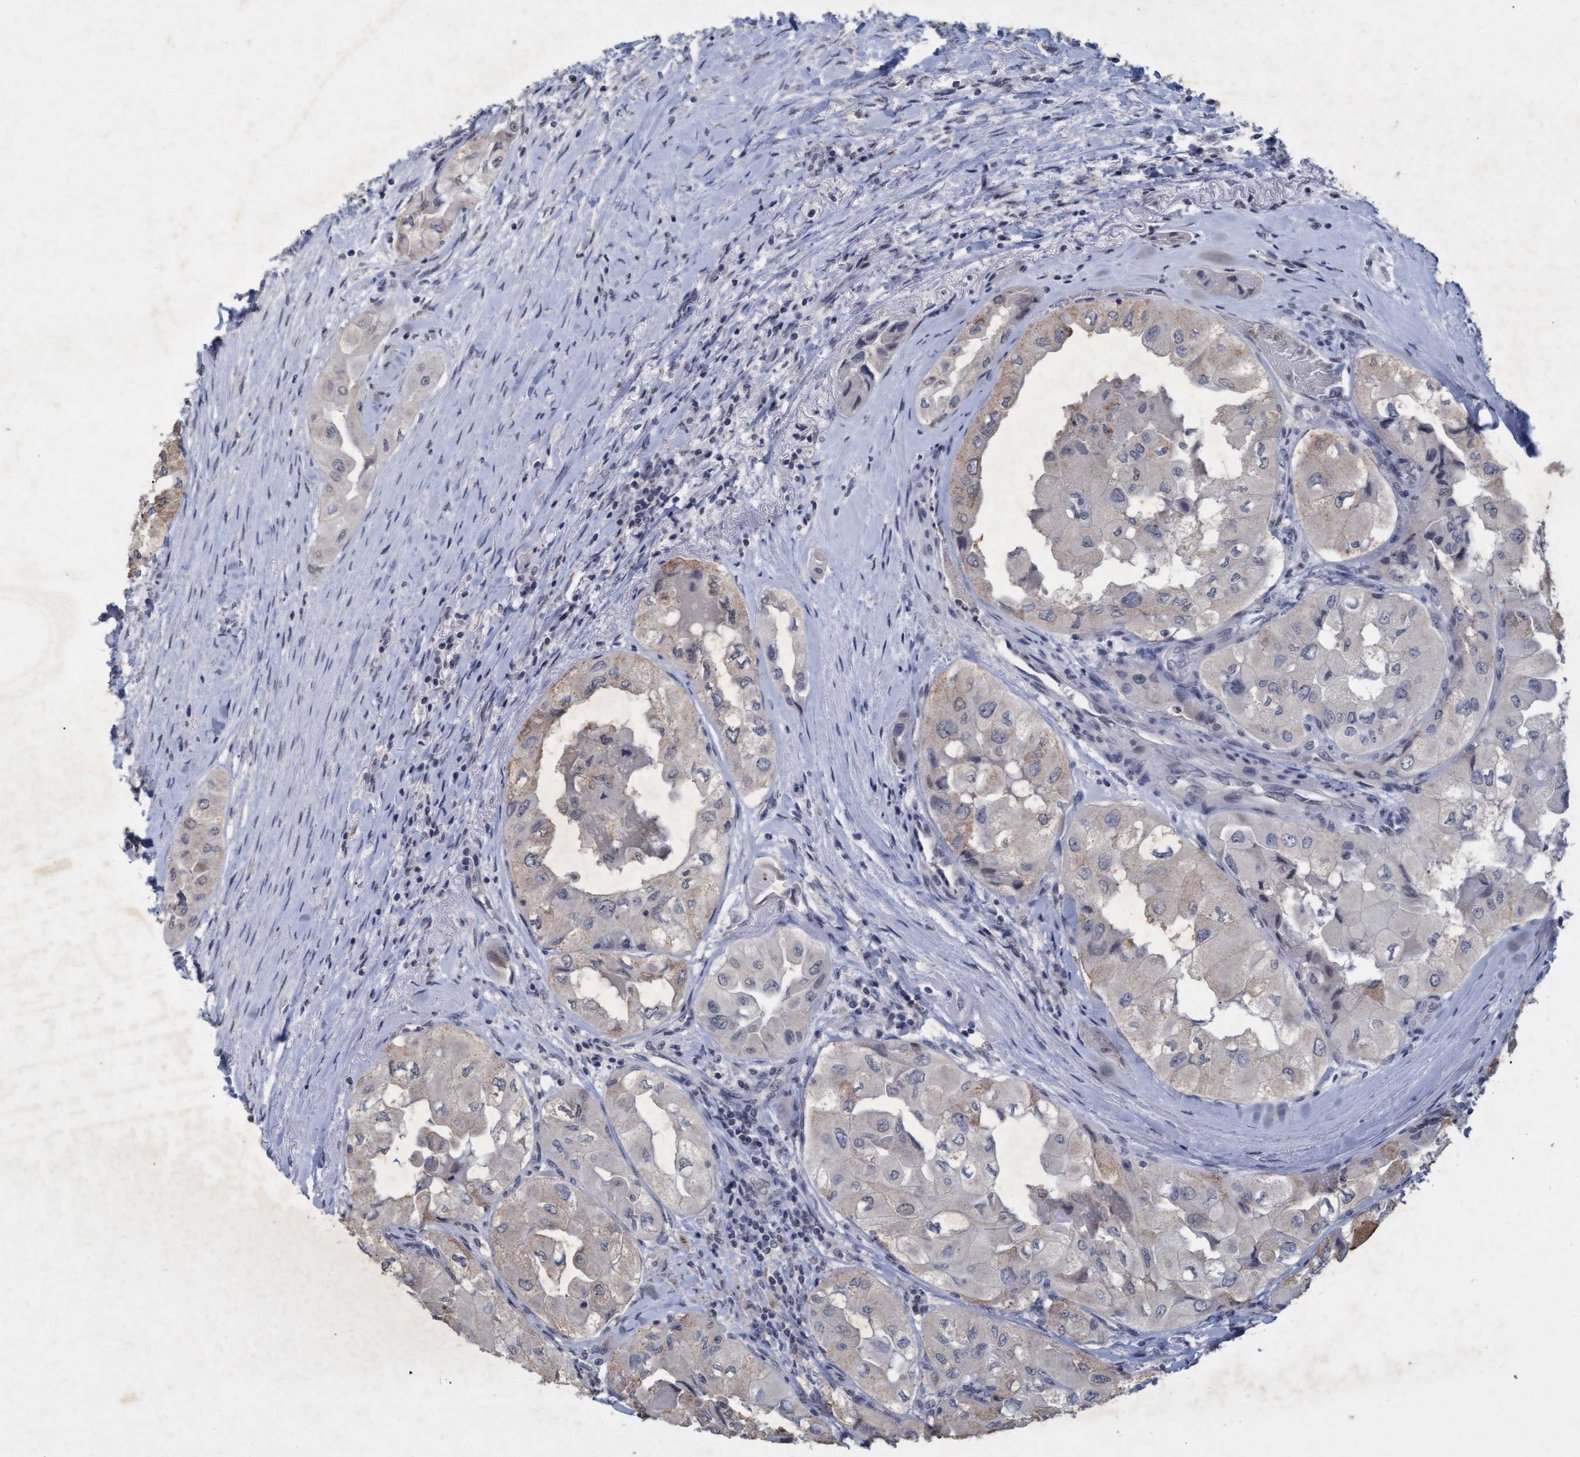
{"staining": {"intensity": "weak", "quantity": "<25%", "location": "cytoplasmic/membranous"}, "tissue": "thyroid cancer", "cell_type": "Tumor cells", "image_type": "cancer", "snomed": [{"axis": "morphology", "description": "Papillary adenocarcinoma, NOS"}, {"axis": "topography", "description": "Thyroid gland"}], "caption": "Immunohistochemistry (IHC) image of papillary adenocarcinoma (thyroid) stained for a protein (brown), which reveals no staining in tumor cells. (IHC, brightfield microscopy, high magnification).", "gene": "GALC", "patient": {"sex": "female", "age": 59}}